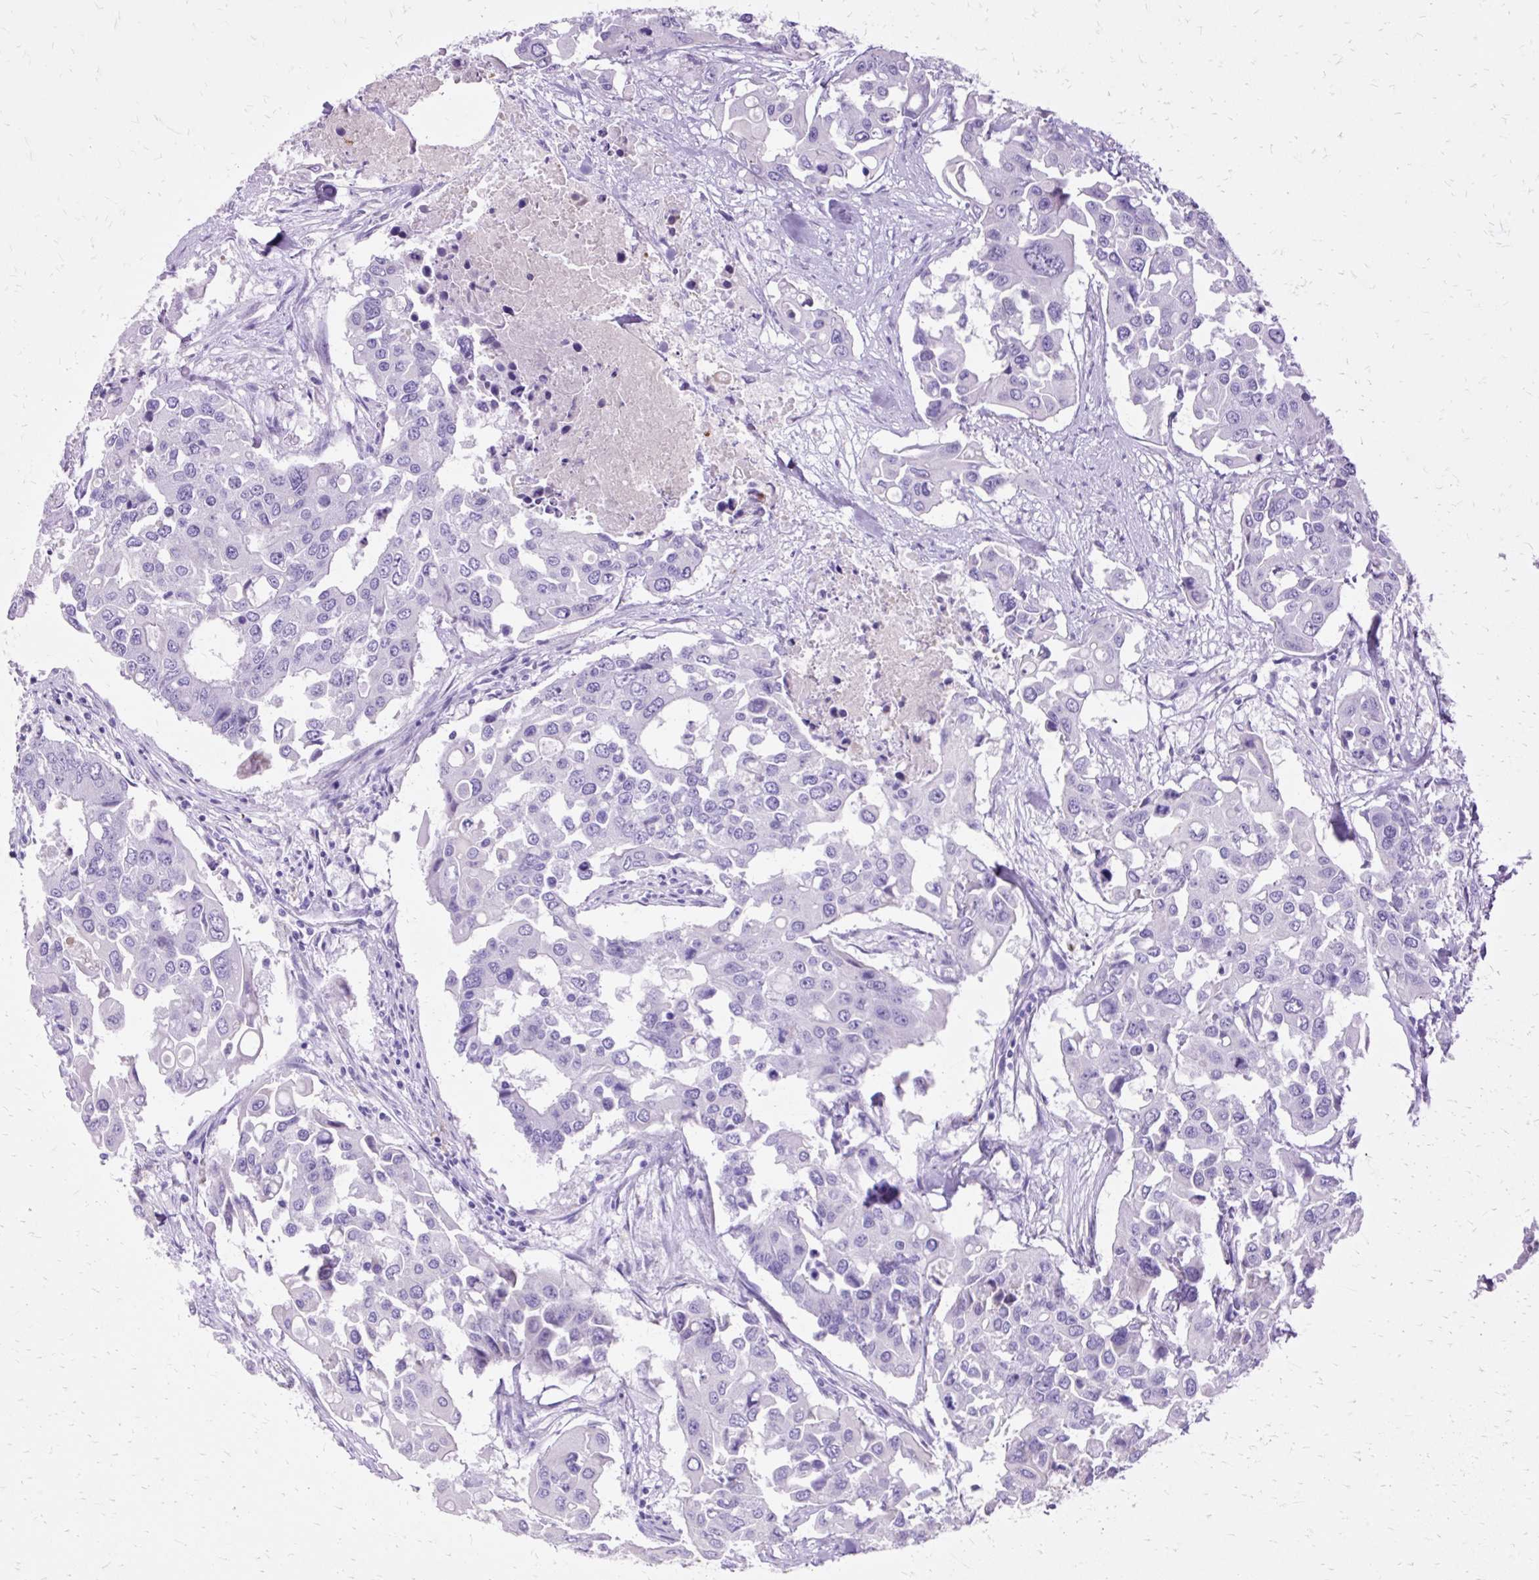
{"staining": {"intensity": "negative", "quantity": "none", "location": "none"}, "tissue": "colorectal cancer", "cell_type": "Tumor cells", "image_type": "cancer", "snomed": [{"axis": "morphology", "description": "Adenocarcinoma, NOS"}, {"axis": "topography", "description": "Colon"}], "caption": "Tumor cells show no significant protein expression in colorectal cancer (adenocarcinoma). (Brightfield microscopy of DAB (3,3'-diaminobenzidine) immunohistochemistry (IHC) at high magnification).", "gene": "DEFA1", "patient": {"sex": "male", "age": 77}}